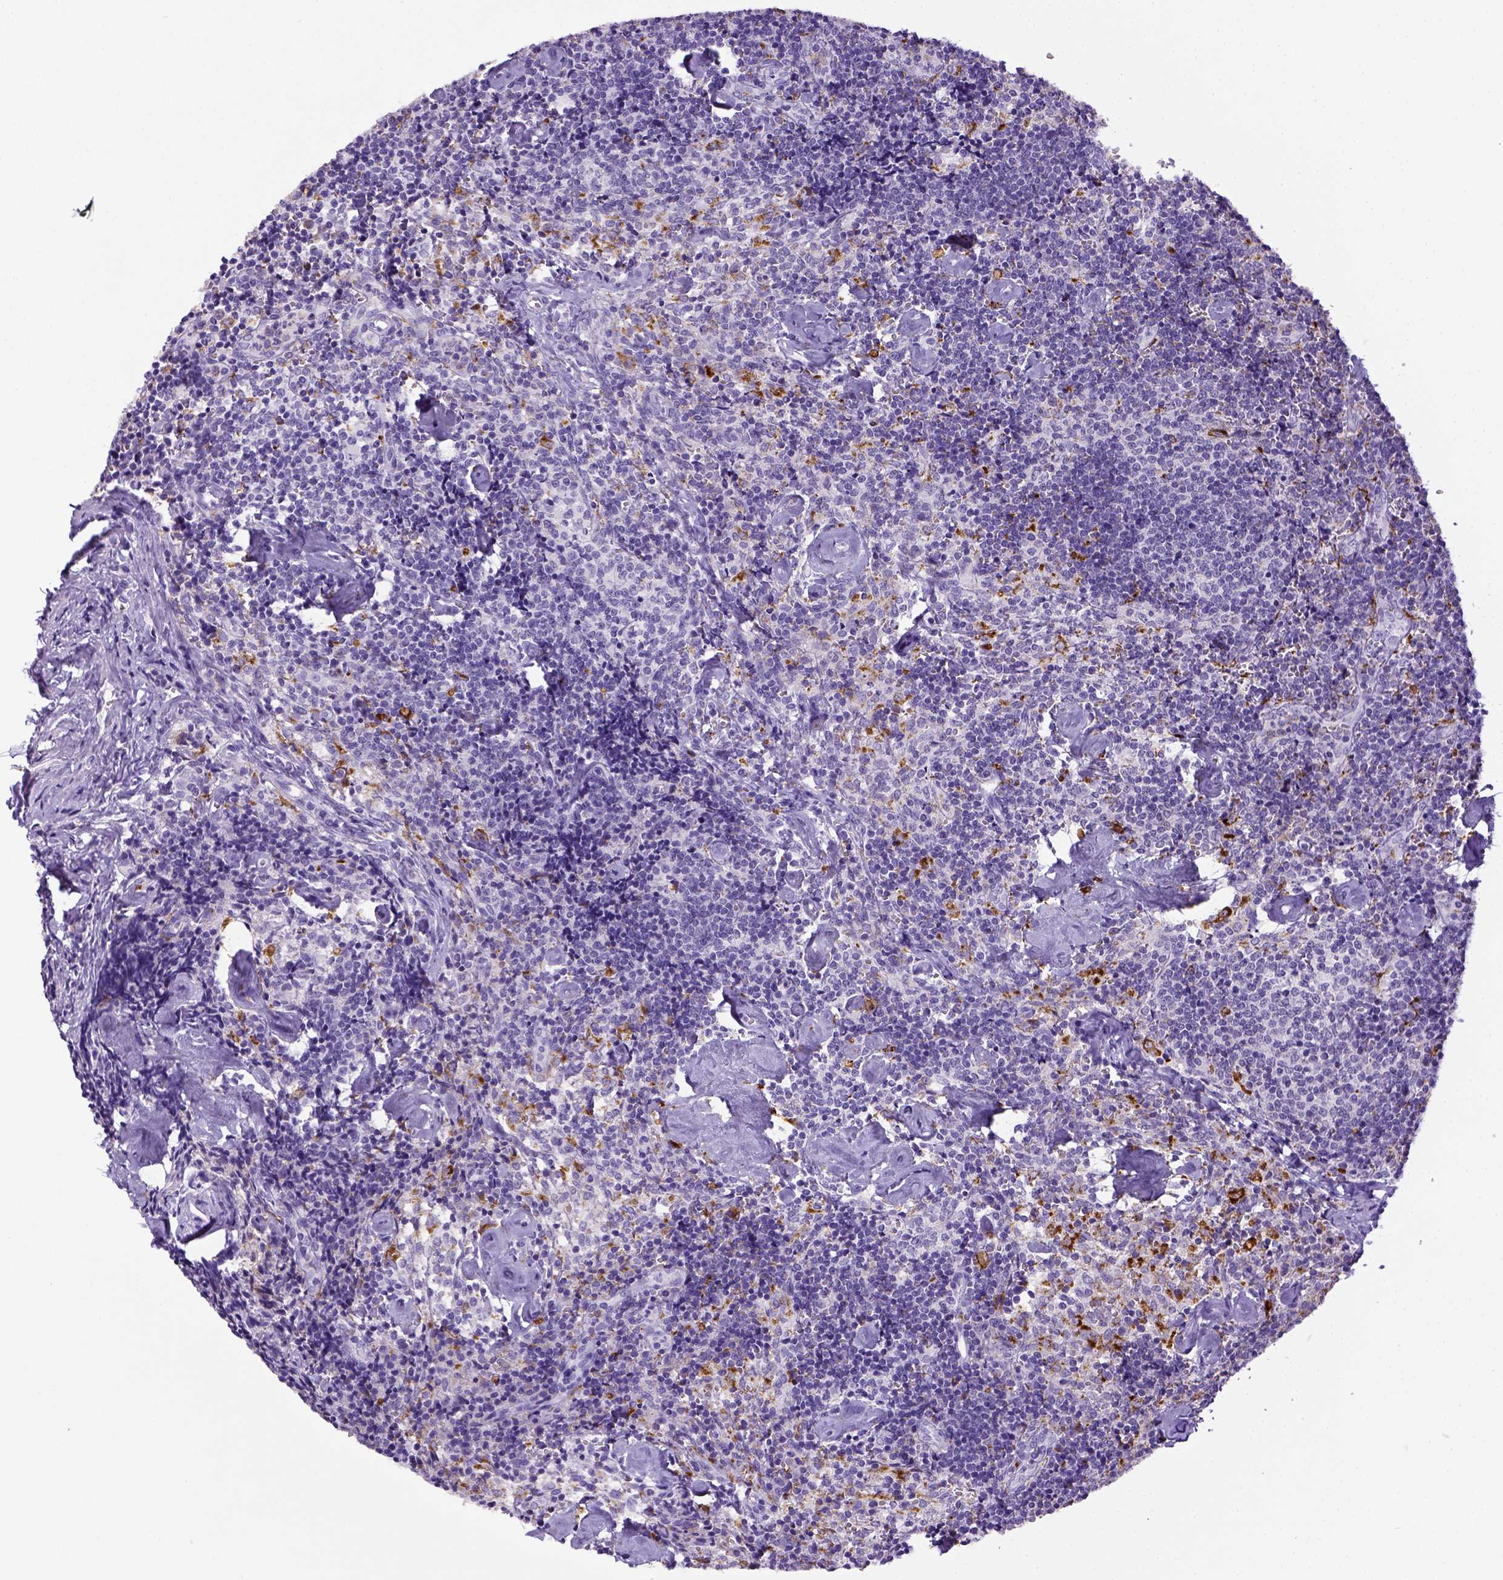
{"staining": {"intensity": "moderate", "quantity": "<25%", "location": "cytoplasmic/membranous"}, "tissue": "lymph node", "cell_type": "Non-germinal center cells", "image_type": "normal", "snomed": [{"axis": "morphology", "description": "Normal tissue, NOS"}, {"axis": "topography", "description": "Lymph node"}], "caption": "The micrograph displays a brown stain indicating the presence of a protein in the cytoplasmic/membranous of non-germinal center cells in lymph node.", "gene": "CD68", "patient": {"sex": "female", "age": 50}}